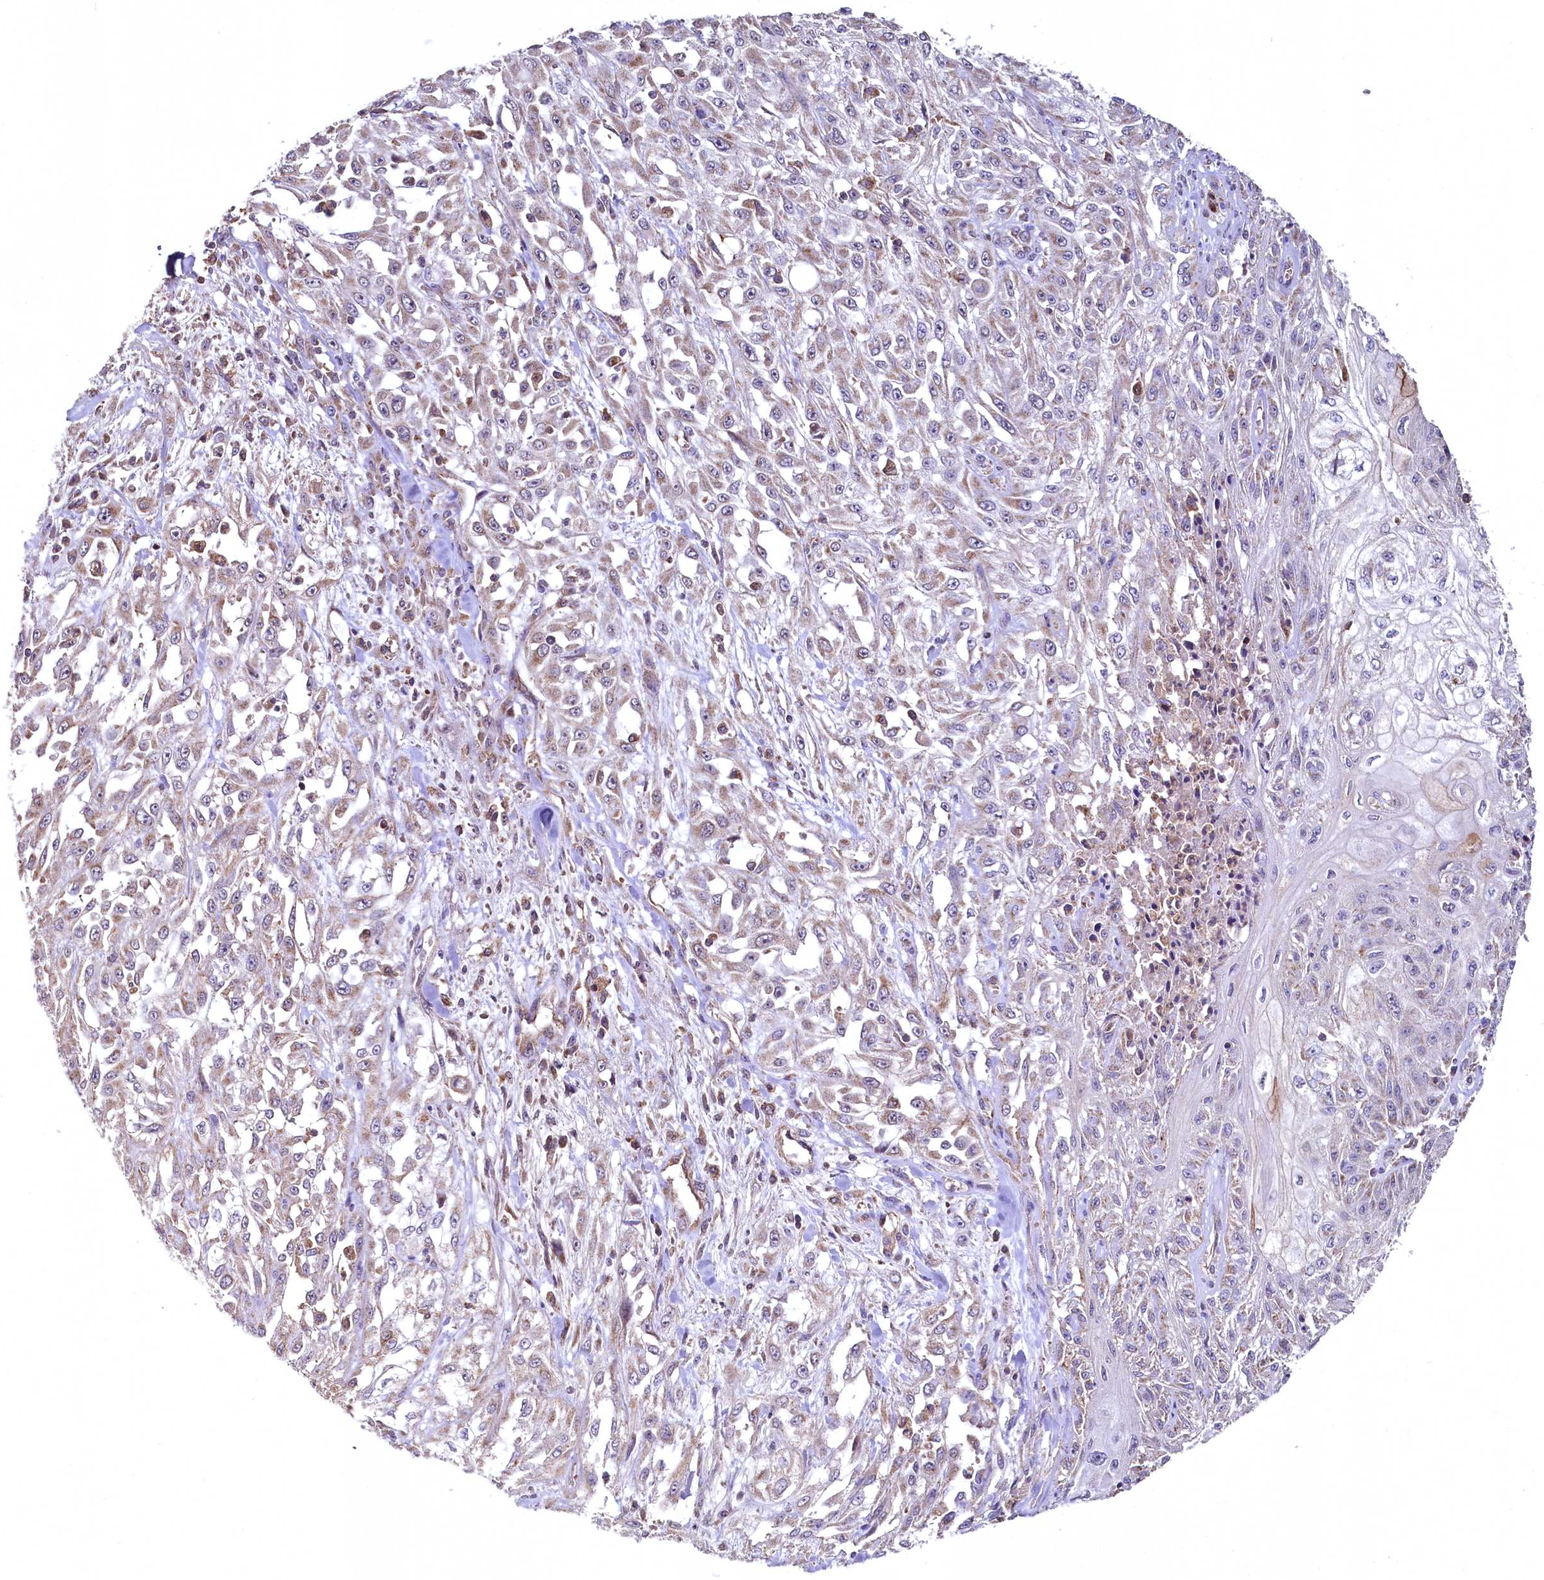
{"staining": {"intensity": "weak", "quantity": "25%-75%", "location": "cytoplasmic/membranous"}, "tissue": "skin cancer", "cell_type": "Tumor cells", "image_type": "cancer", "snomed": [{"axis": "morphology", "description": "Squamous cell carcinoma, NOS"}, {"axis": "morphology", "description": "Squamous cell carcinoma, metastatic, NOS"}, {"axis": "topography", "description": "Skin"}, {"axis": "topography", "description": "Lymph node"}], "caption": "Tumor cells exhibit low levels of weak cytoplasmic/membranous expression in about 25%-75% of cells in squamous cell carcinoma (skin).", "gene": "METTL4", "patient": {"sex": "male", "age": 75}}